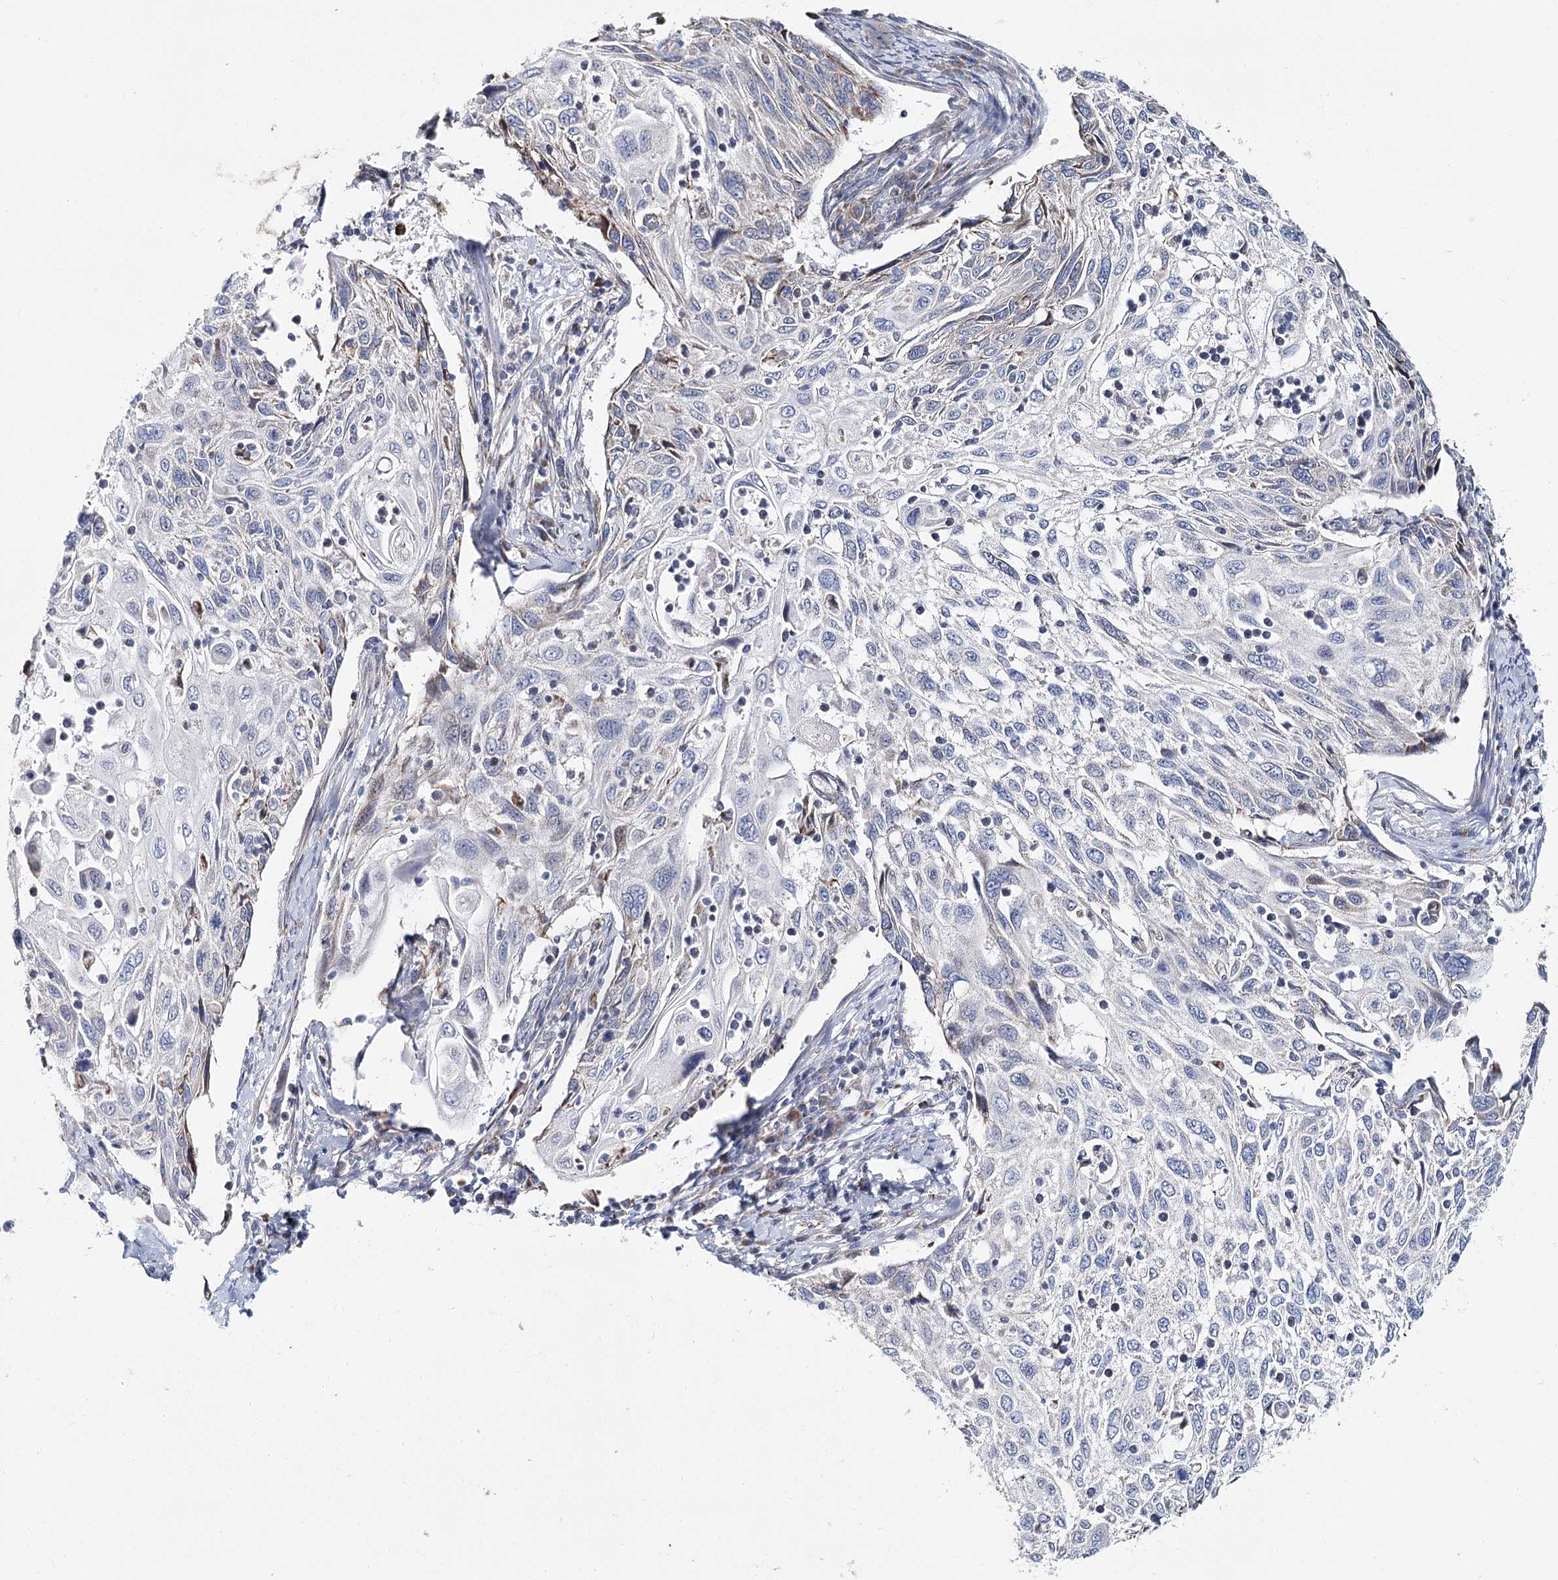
{"staining": {"intensity": "negative", "quantity": "none", "location": "none"}, "tissue": "cervical cancer", "cell_type": "Tumor cells", "image_type": "cancer", "snomed": [{"axis": "morphology", "description": "Squamous cell carcinoma, NOS"}, {"axis": "topography", "description": "Cervix"}], "caption": "IHC histopathology image of human squamous cell carcinoma (cervical) stained for a protein (brown), which reveals no expression in tumor cells. The staining was performed using DAB to visualize the protein expression in brown, while the nuclei were stained in blue with hematoxylin (Magnification: 20x).", "gene": "CPLANE1", "patient": {"sex": "female", "age": 70}}